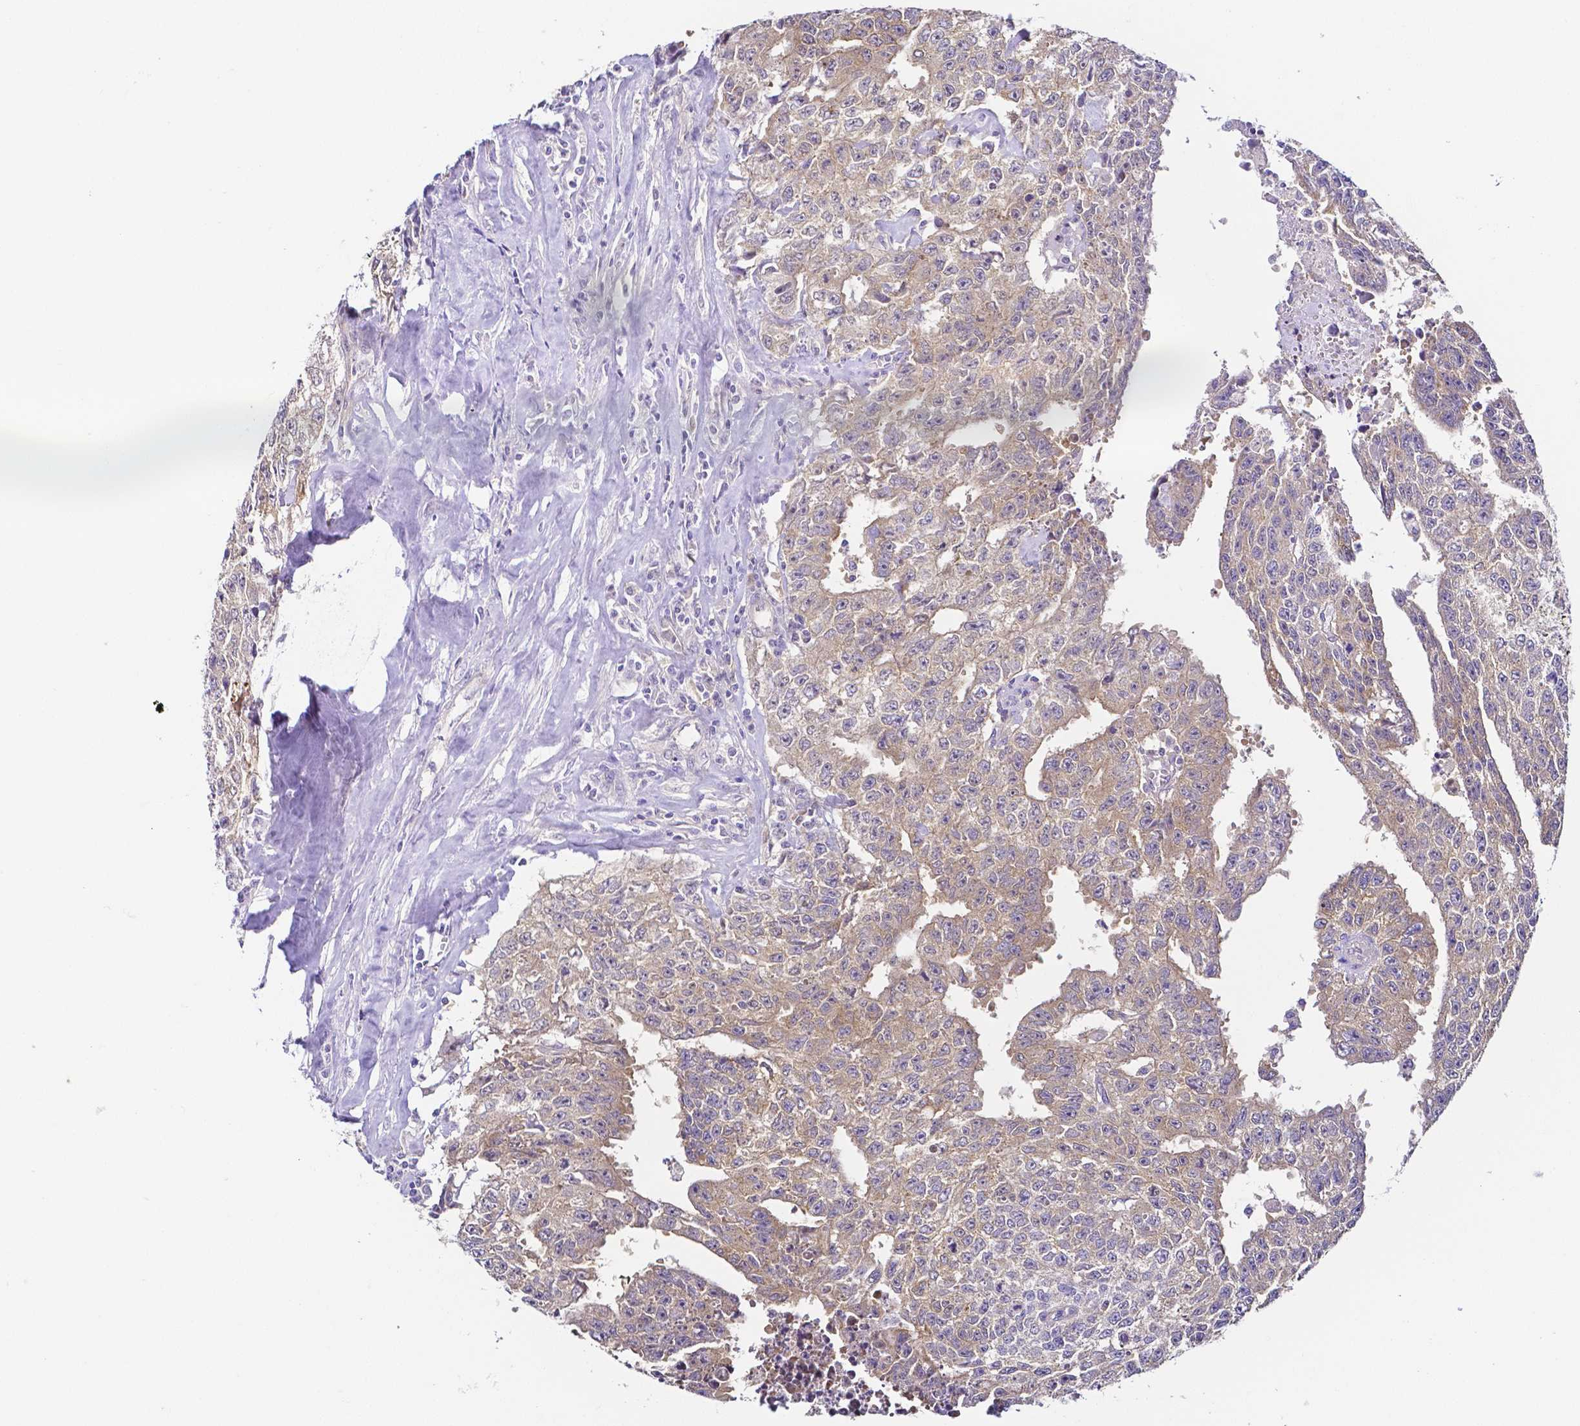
{"staining": {"intensity": "weak", "quantity": ">75%", "location": "cytoplasmic/membranous"}, "tissue": "testis cancer", "cell_type": "Tumor cells", "image_type": "cancer", "snomed": [{"axis": "morphology", "description": "Carcinoma, Embryonal, NOS"}, {"axis": "morphology", "description": "Teratoma, malignant, NOS"}, {"axis": "topography", "description": "Testis"}], "caption": "Immunohistochemistry micrograph of human testis teratoma (malignant) stained for a protein (brown), which displays low levels of weak cytoplasmic/membranous staining in approximately >75% of tumor cells.", "gene": "PKP3", "patient": {"sex": "male", "age": 24}}